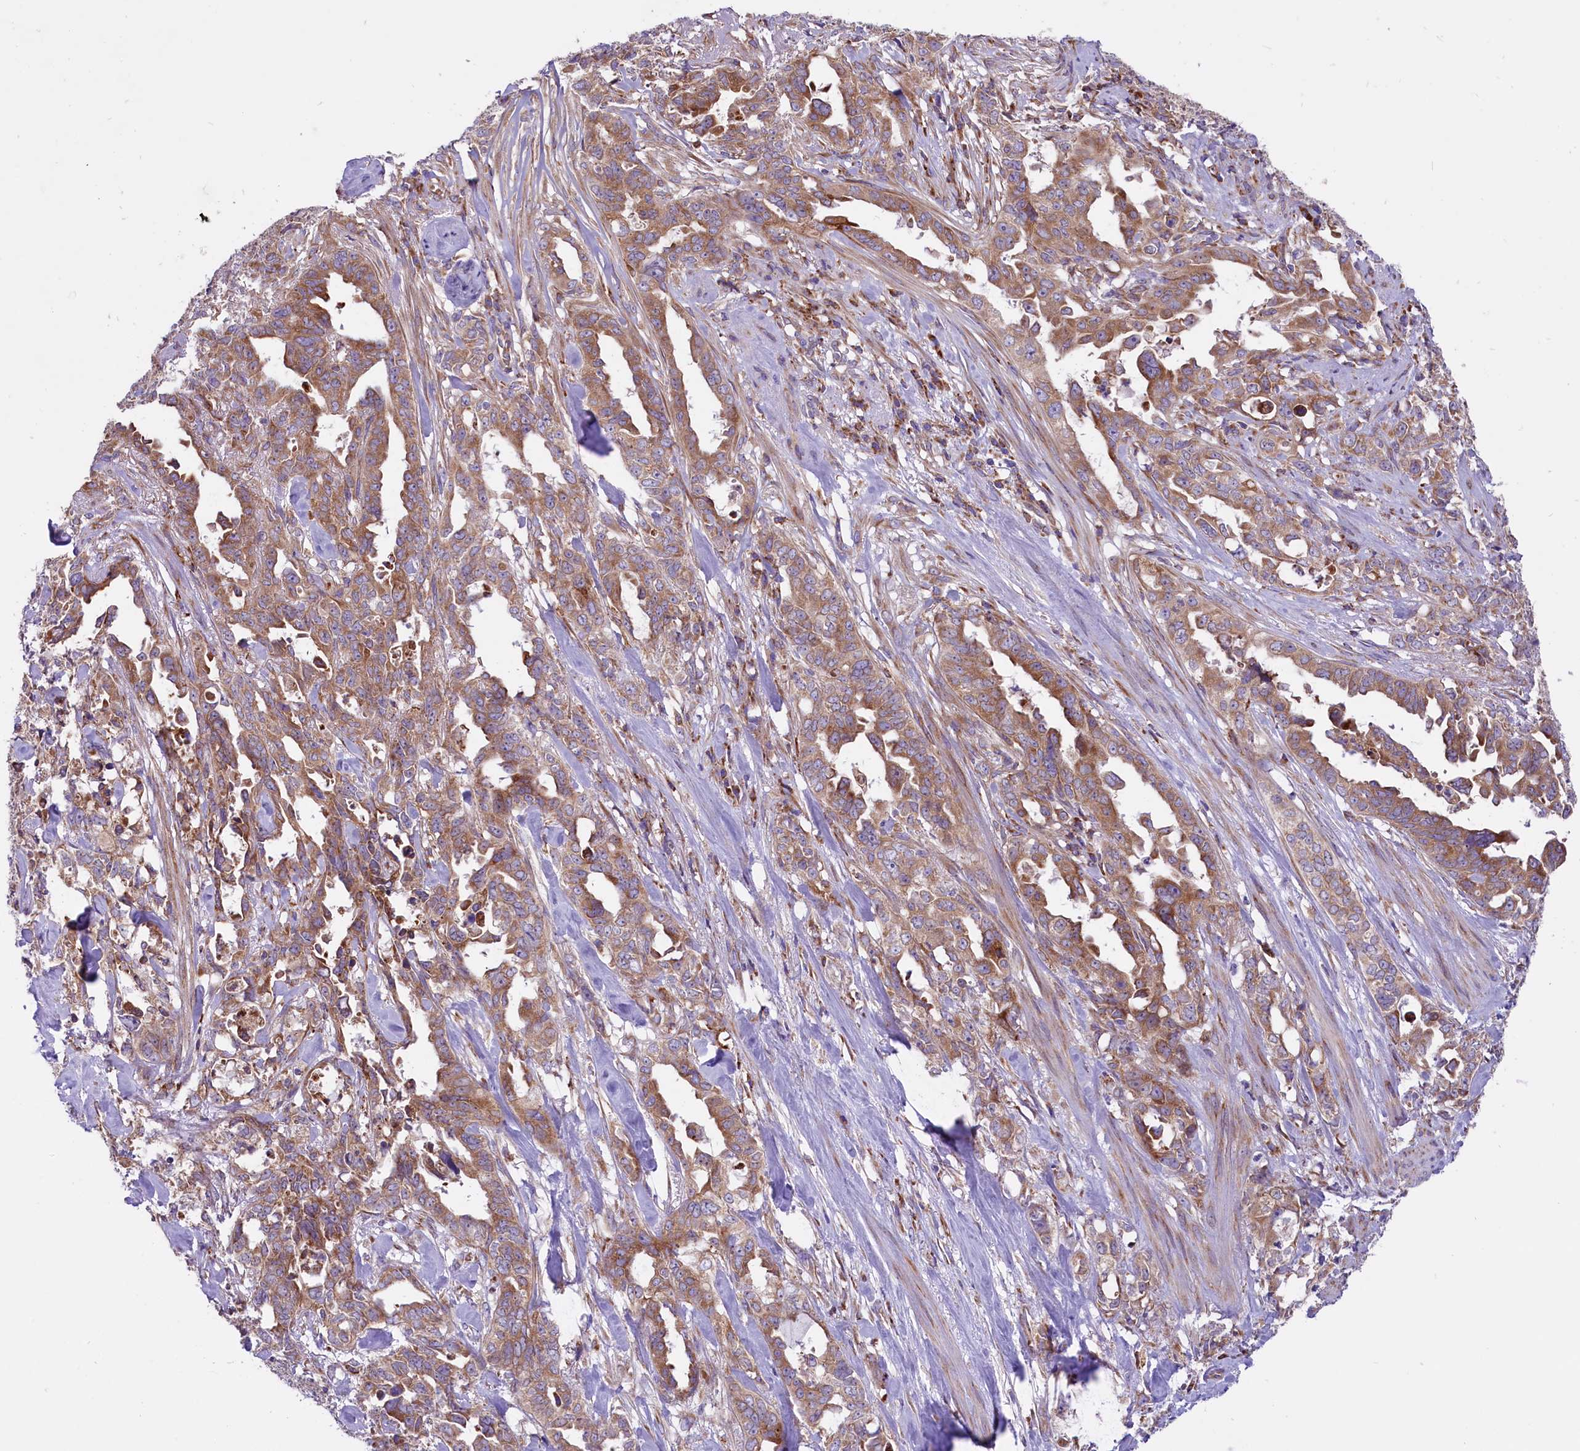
{"staining": {"intensity": "moderate", "quantity": ">75%", "location": "cytoplasmic/membranous"}, "tissue": "endometrial cancer", "cell_type": "Tumor cells", "image_type": "cancer", "snomed": [{"axis": "morphology", "description": "Adenocarcinoma, NOS"}, {"axis": "topography", "description": "Endometrium"}], "caption": "Moderate cytoplasmic/membranous staining is seen in approximately >75% of tumor cells in endometrial adenocarcinoma.", "gene": "PTPRU", "patient": {"sex": "female", "age": 65}}